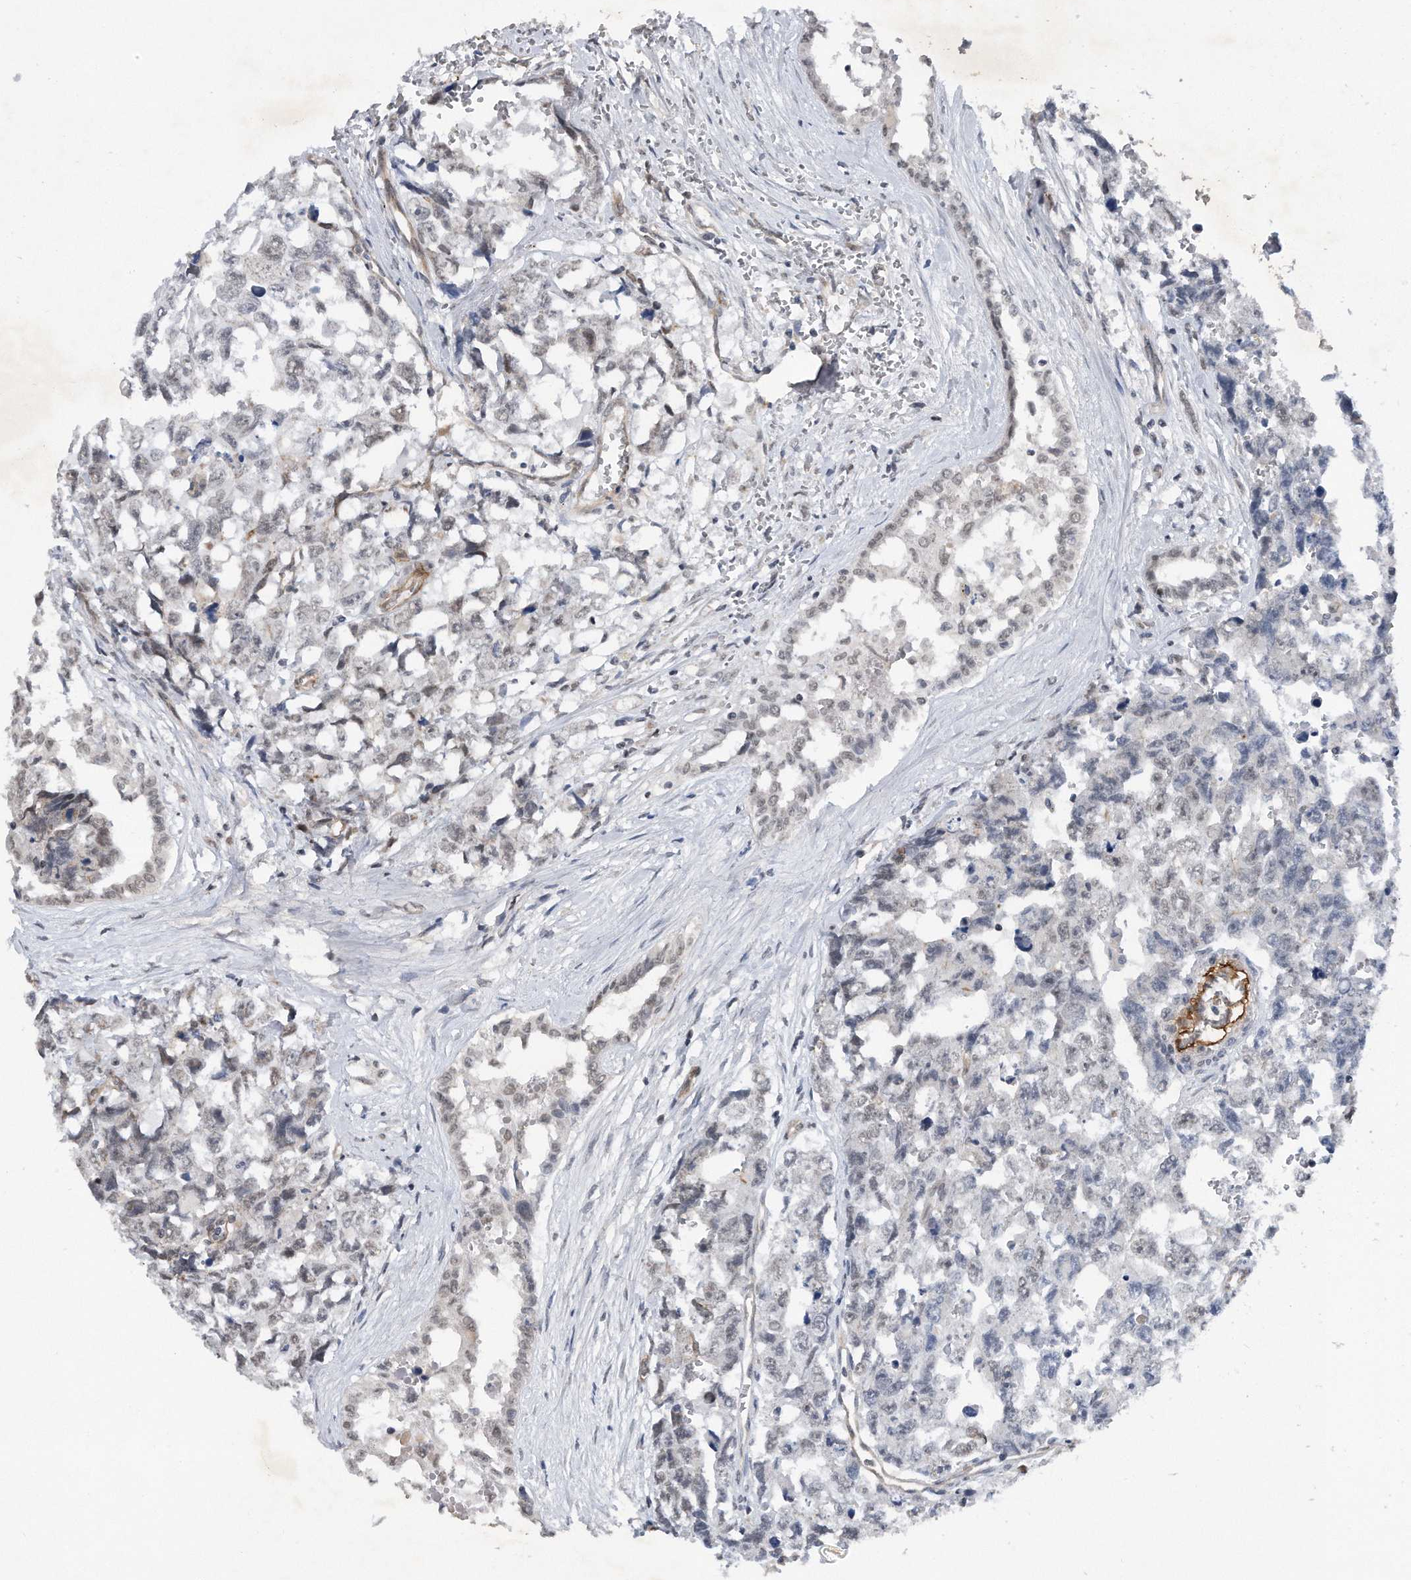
{"staining": {"intensity": "weak", "quantity": "<25%", "location": "nuclear"}, "tissue": "testis cancer", "cell_type": "Tumor cells", "image_type": "cancer", "snomed": [{"axis": "morphology", "description": "Carcinoma, Embryonal, NOS"}, {"axis": "topography", "description": "Testis"}], "caption": "There is no significant expression in tumor cells of testis cancer (embryonal carcinoma). (IHC, brightfield microscopy, high magnification).", "gene": "TP53INP1", "patient": {"sex": "male", "age": 31}}